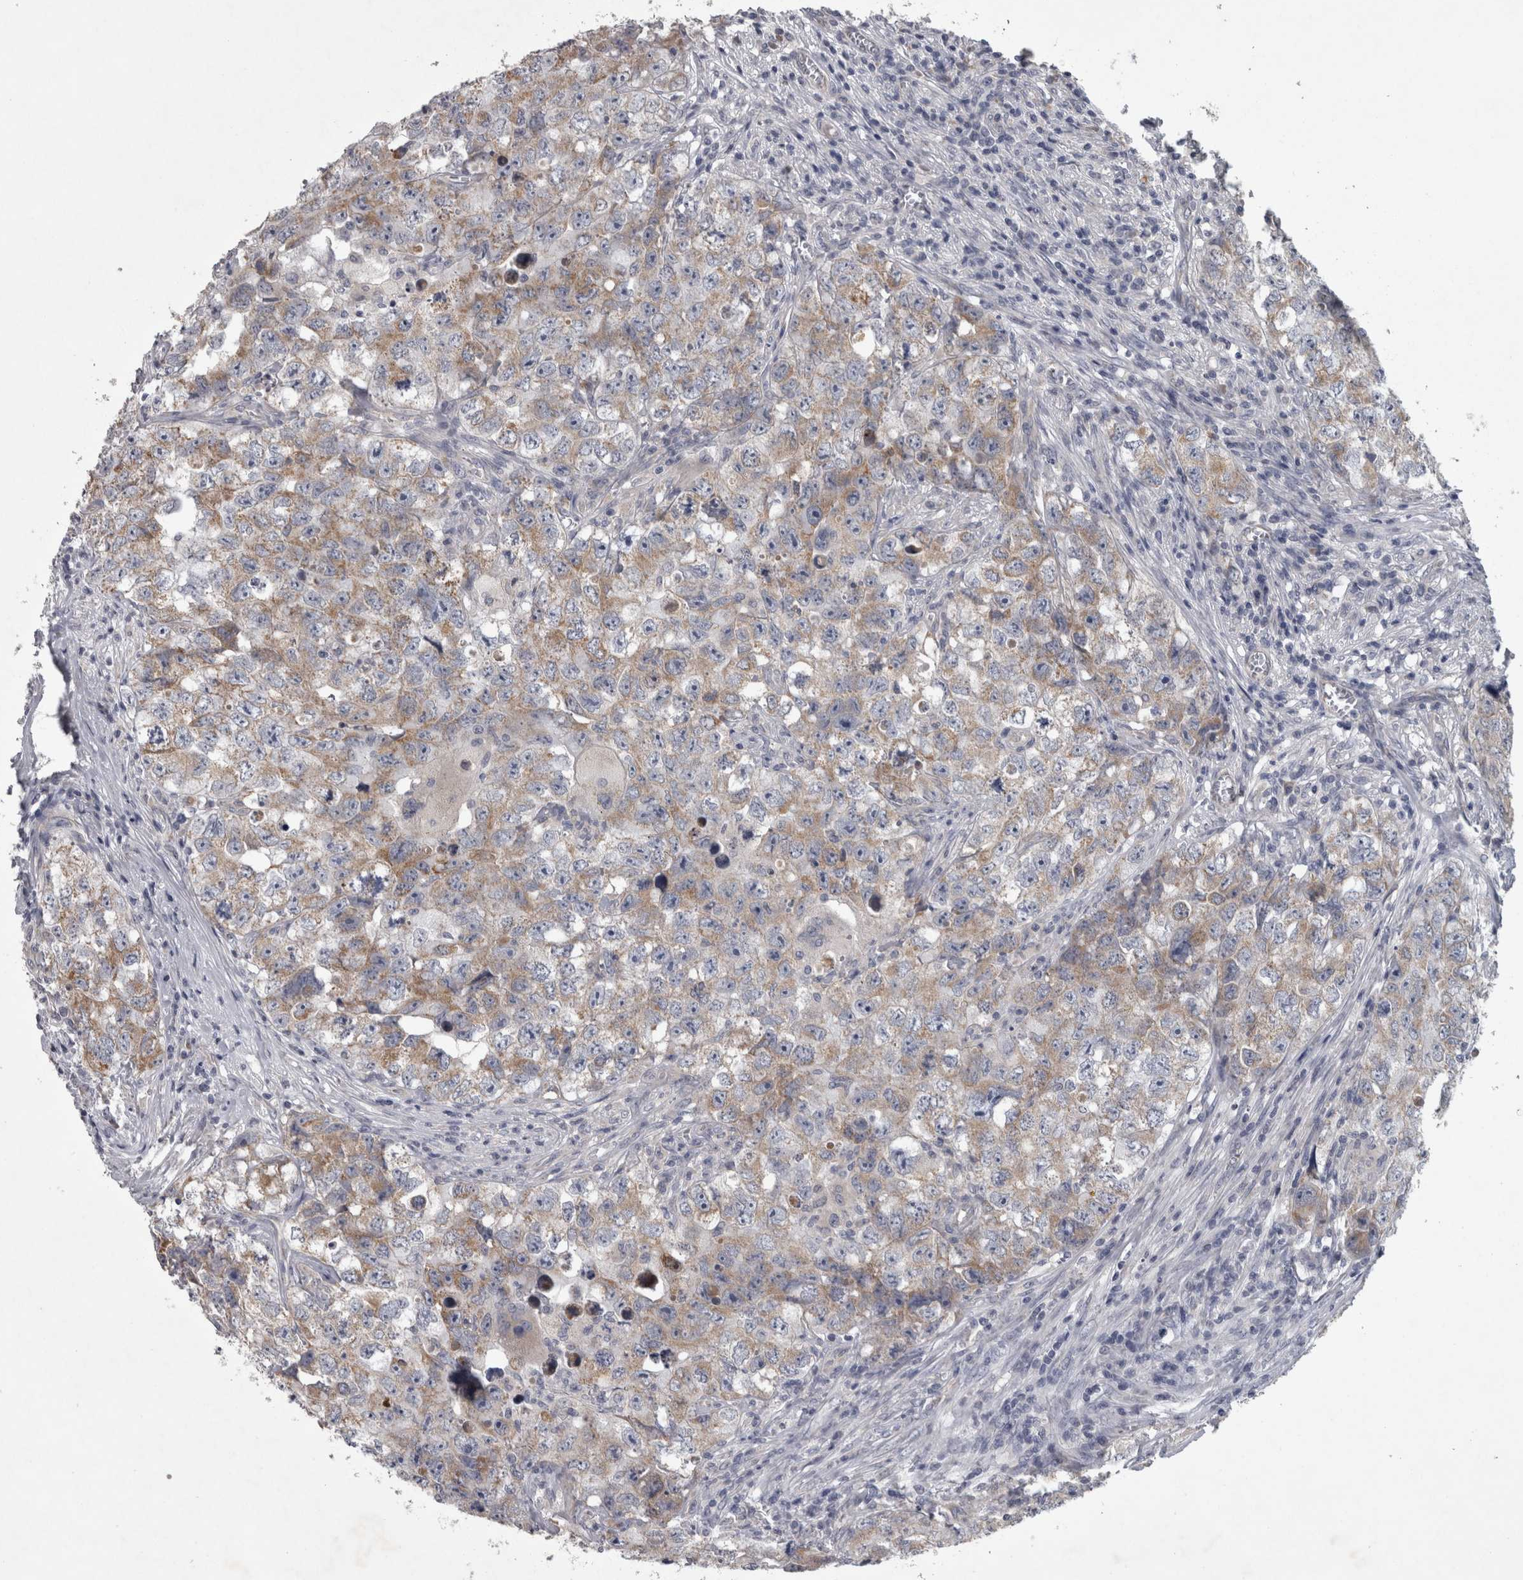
{"staining": {"intensity": "weak", "quantity": ">75%", "location": "cytoplasmic/membranous"}, "tissue": "testis cancer", "cell_type": "Tumor cells", "image_type": "cancer", "snomed": [{"axis": "morphology", "description": "Seminoma, NOS"}, {"axis": "morphology", "description": "Carcinoma, Embryonal, NOS"}, {"axis": "topography", "description": "Testis"}], "caption": "A low amount of weak cytoplasmic/membranous staining is present in approximately >75% of tumor cells in testis seminoma tissue.", "gene": "DBT", "patient": {"sex": "male", "age": 43}}